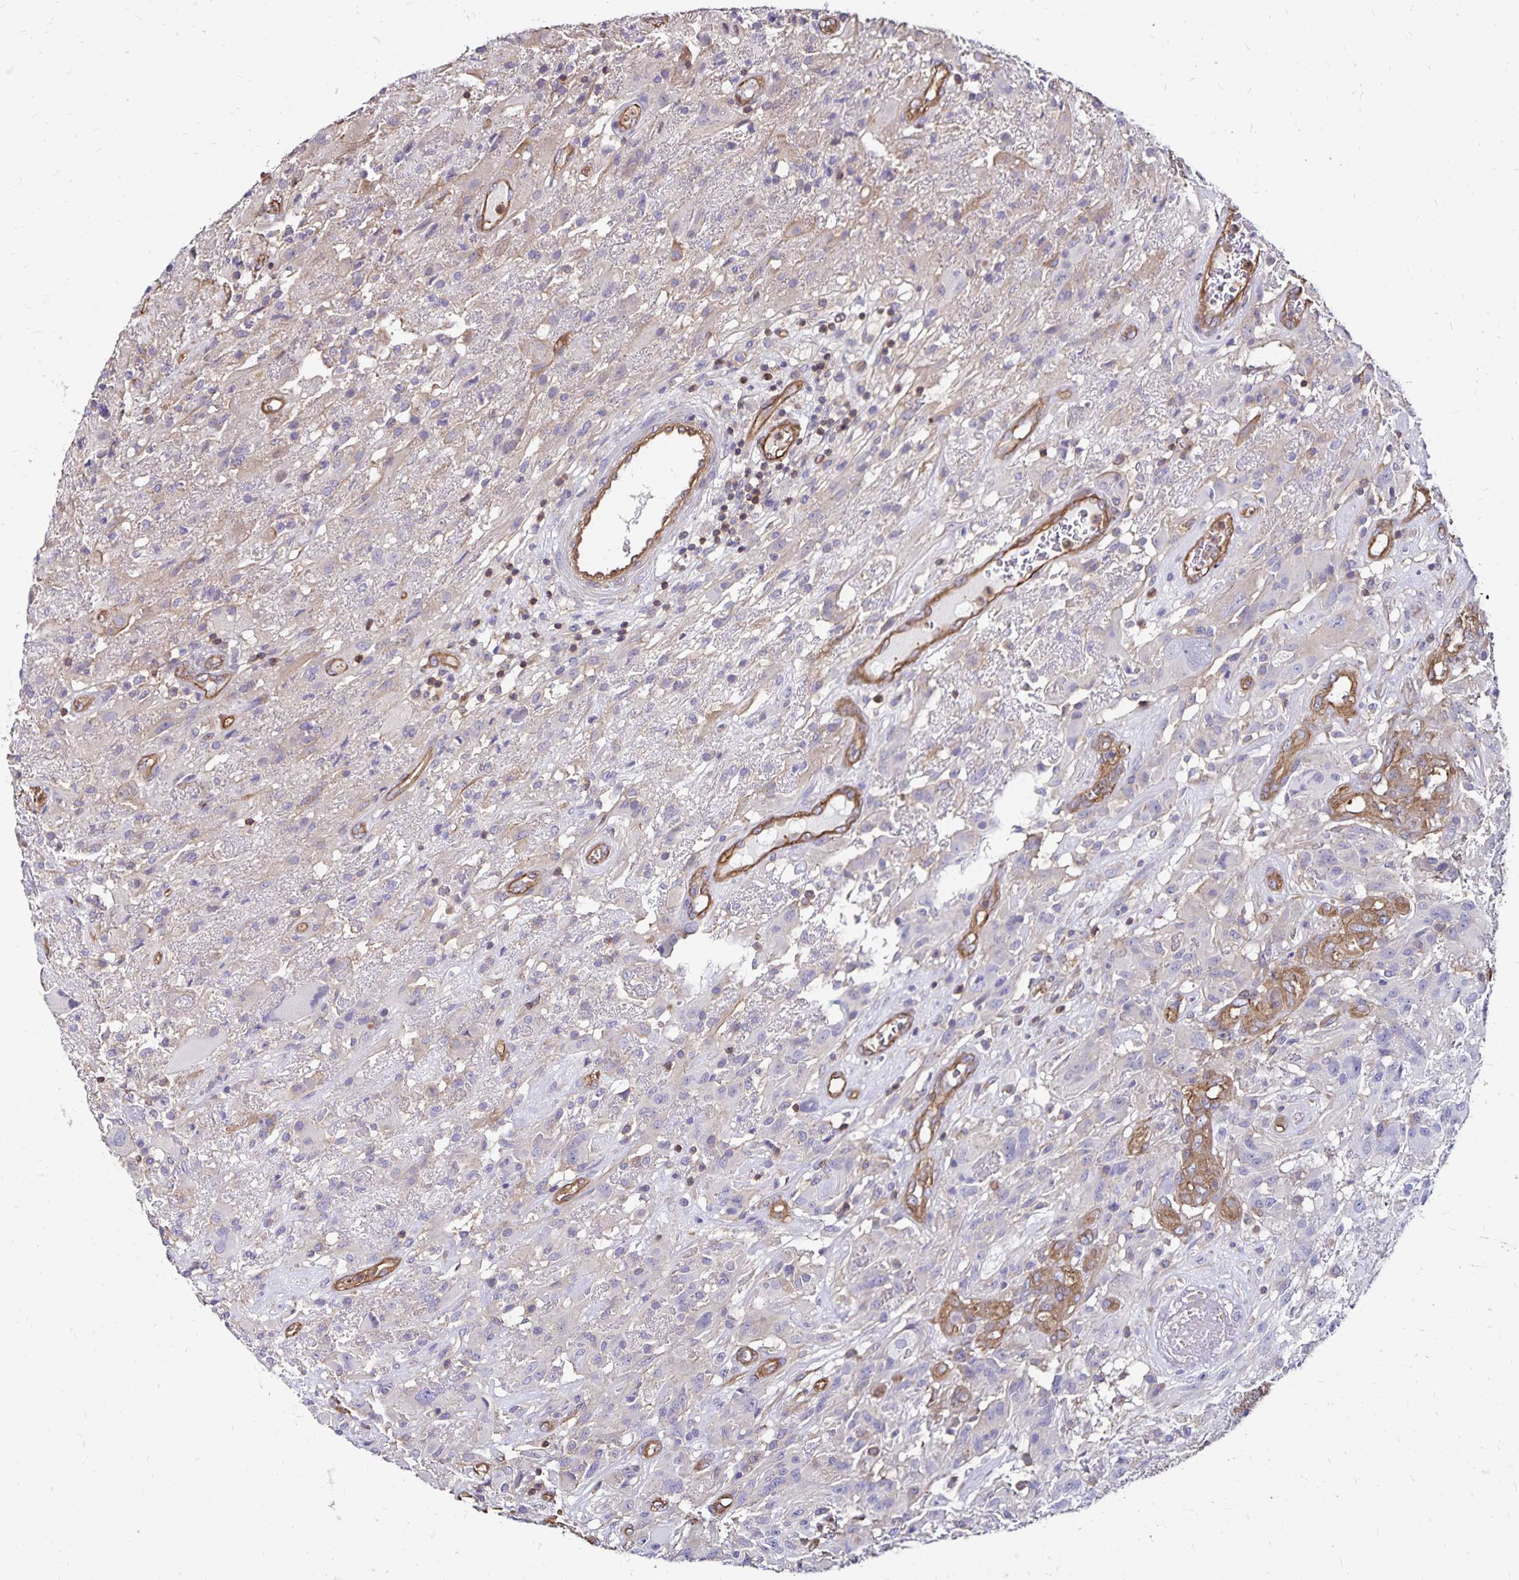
{"staining": {"intensity": "weak", "quantity": "<25%", "location": "cytoplasmic/membranous"}, "tissue": "glioma", "cell_type": "Tumor cells", "image_type": "cancer", "snomed": [{"axis": "morphology", "description": "Glioma, malignant, High grade"}, {"axis": "topography", "description": "Brain"}], "caption": "Immunohistochemistry photomicrograph of neoplastic tissue: human malignant glioma (high-grade) stained with DAB (3,3'-diaminobenzidine) displays no significant protein positivity in tumor cells. (Stains: DAB (3,3'-diaminobenzidine) immunohistochemistry with hematoxylin counter stain, Microscopy: brightfield microscopy at high magnification).", "gene": "RPRML", "patient": {"sex": "male", "age": 46}}